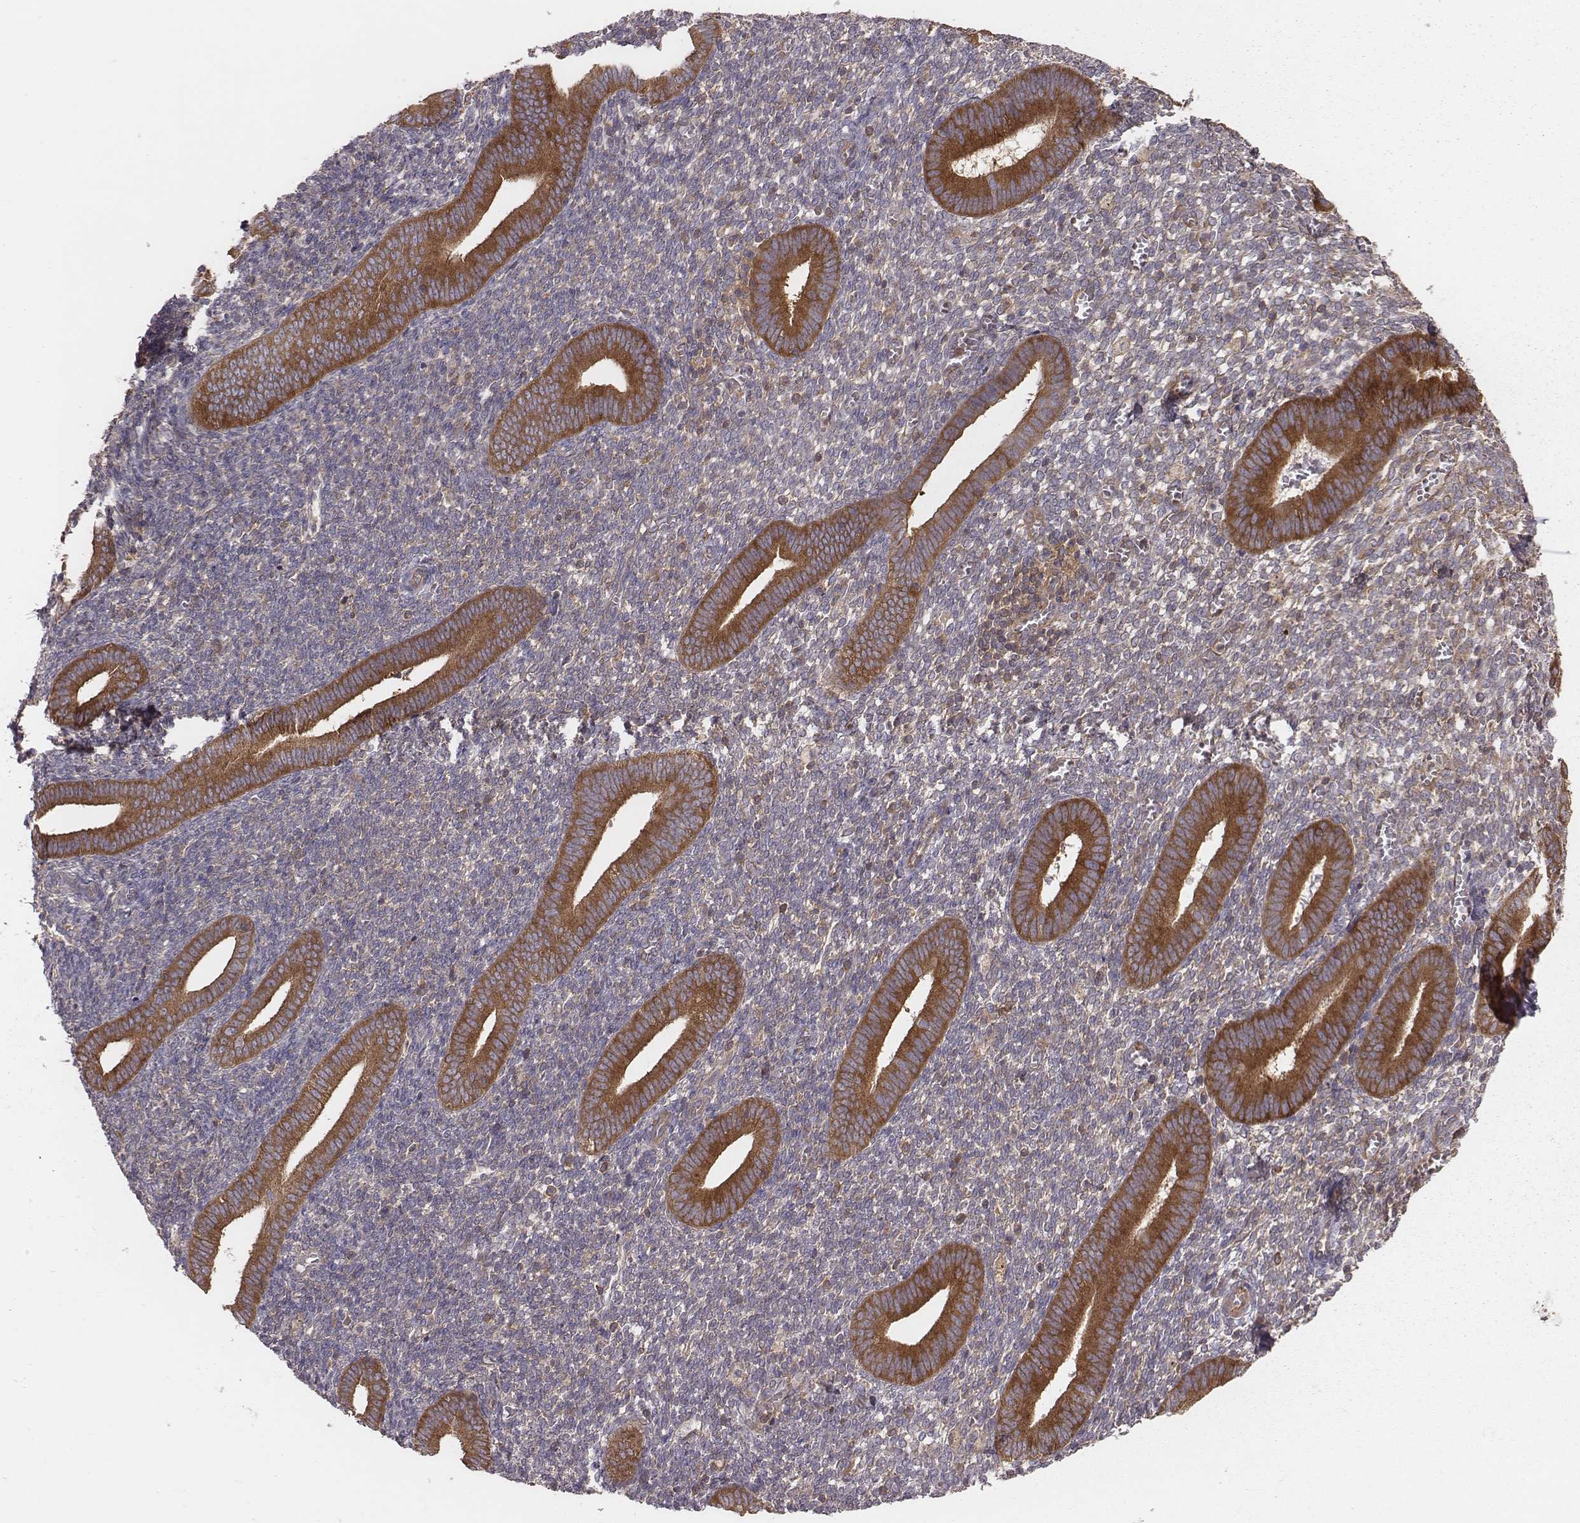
{"staining": {"intensity": "weak", "quantity": "<25%", "location": "cytoplasmic/membranous"}, "tissue": "endometrium", "cell_type": "Cells in endometrial stroma", "image_type": "normal", "snomed": [{"axis": "morphology", "description": "Normal tissue, NOS"}, {"axis": "topography", "description": "Endometrium"}], "caption": "A micrograph of endometrium stained for a protein exhibits no brown staining in cells in endometrial stroma. The staining is performed using DAB (3,3'-diaminobenzidine) brown chromogen with nuclei counter-stained in using hematoxylin.", "gene": "CAD", "patient": {"sex": "female", "age": 25}}